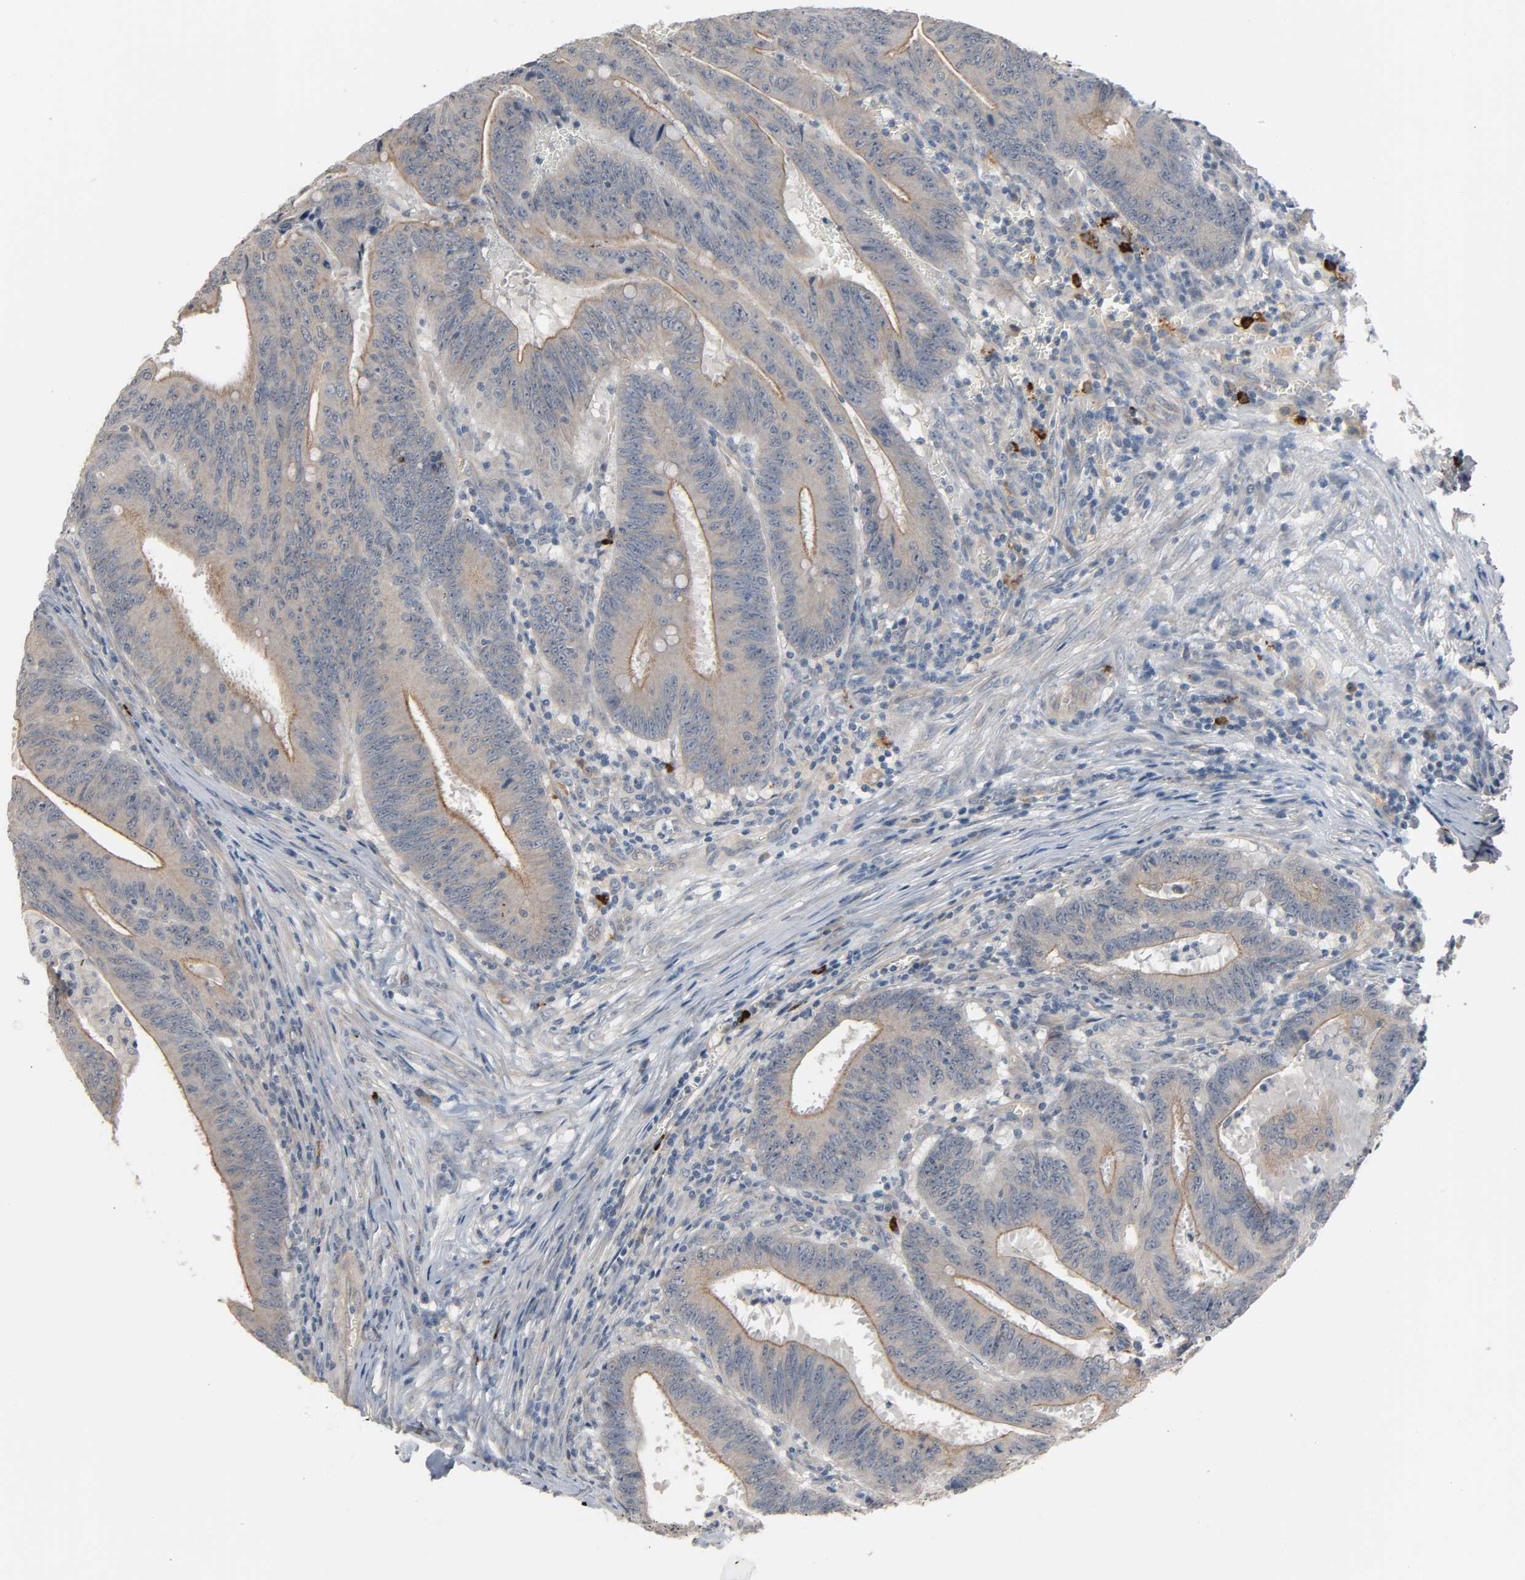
{"staining": {"intensity": "weak", "quantity": ">75%", "location": "cytoplasmic/membranous"}, "tissue": "colorectal cancer", "cell_type": "Tumor cells", "image_type": "cancer", "snomed": [{"axis": "morphology", "description": "Adenocarcinoma, NOS"}, {"axis": "topography", "description": "Colon"}], "caption": "Protein expression analysis of human colorectal adenocarcinoma reveals weak cytoplasmic/membranous expression in approximately >75% of tumor cells.", "gene": "LIMCH1", "patient": {"sex": "male", "age": 45}}